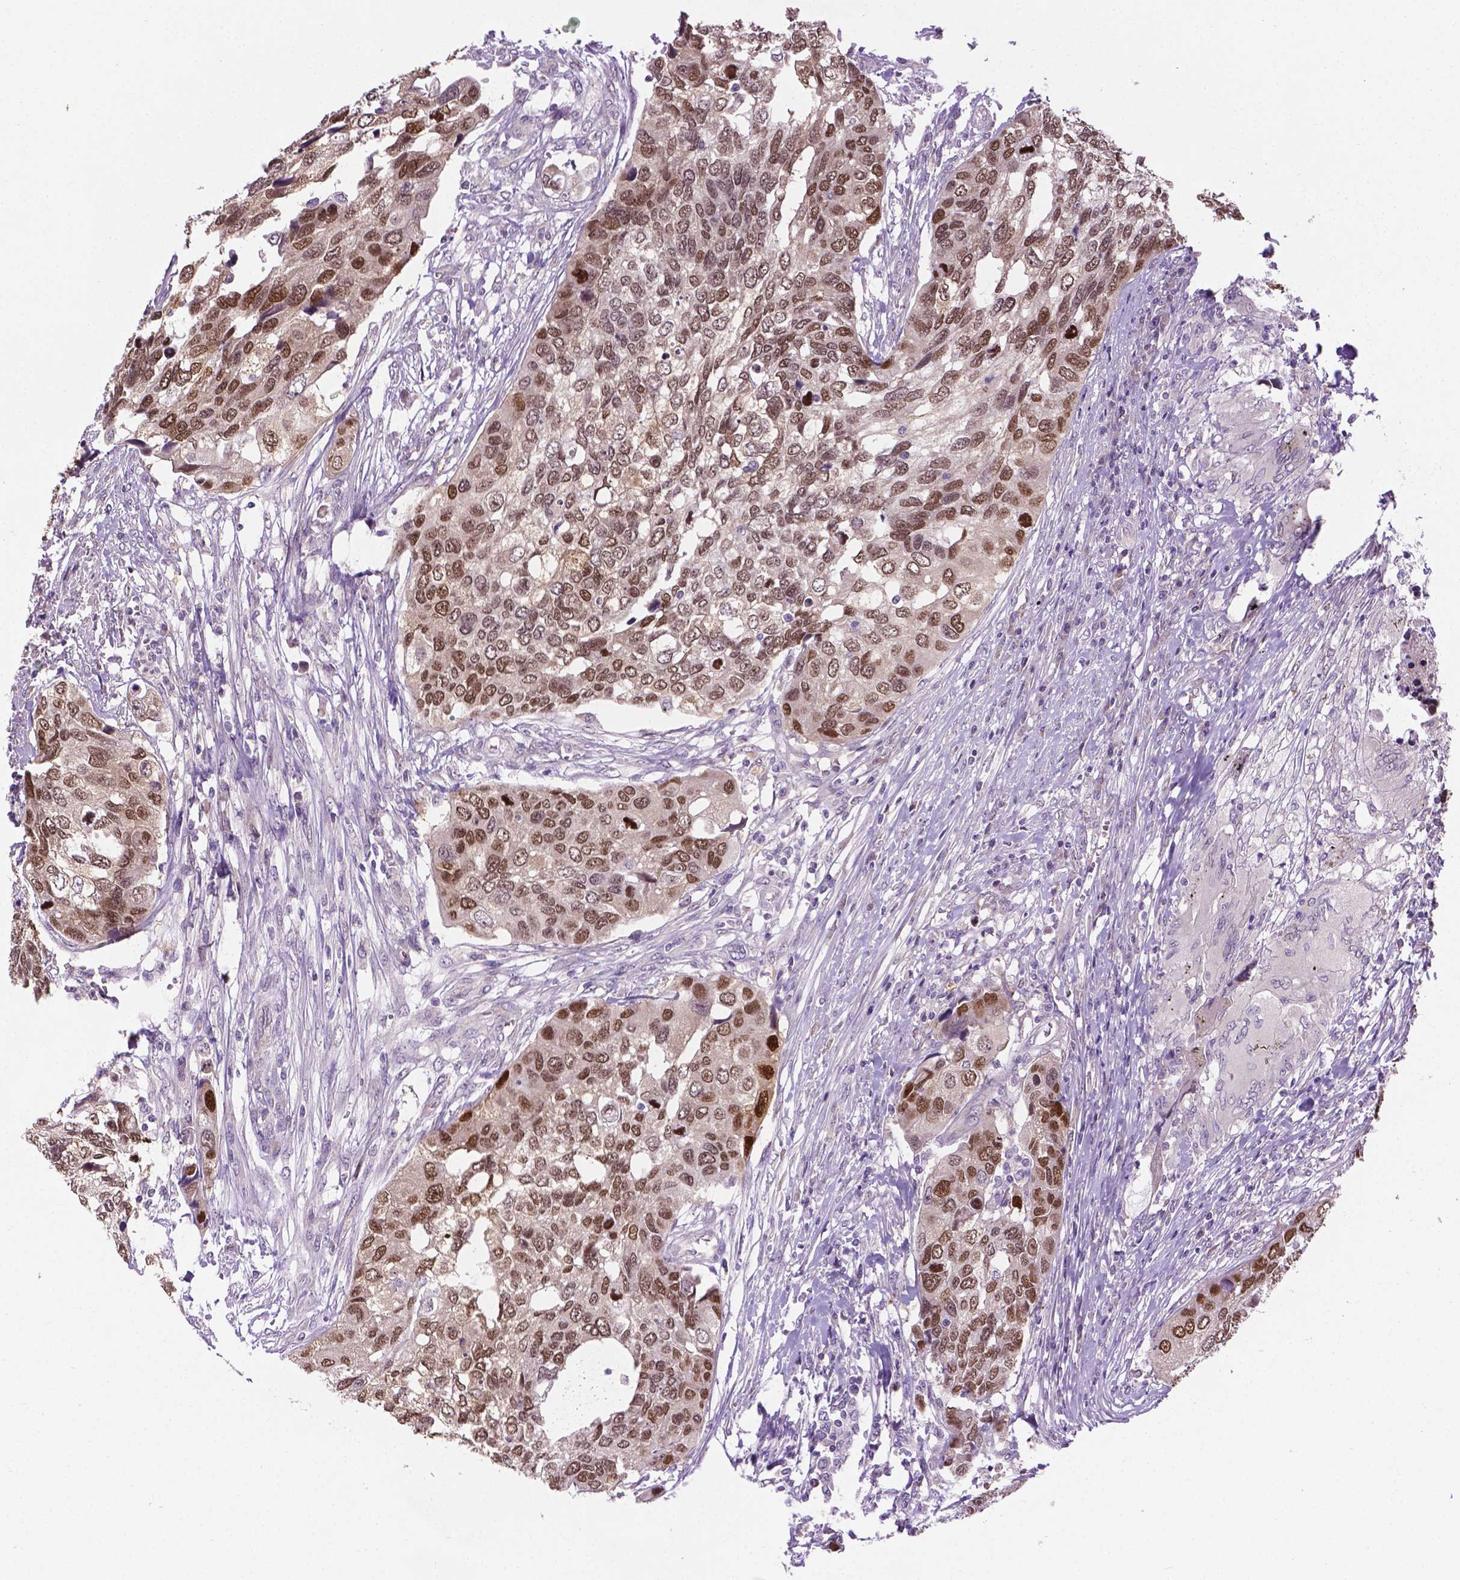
{"staining": {"intensity": "moderate", "quantity": ">75%", "location": "nuclear"}, "tissue": "urothelial cancer", "cell_type": "Tumor cells", "image_type": "cancer", "snomed": [{"axis": "morphology", "description": "Urothelial carcinoma, High grade"}, {"axis": "topography", "description": "Urinary bladder"}], "caption": "Urothelial carcinoma (high-grade) was stained to show a protein in brown. There is medium levels of moderate nuclear expression in about >75% of tumor cells. (brown staining indicates protein expression, while blue staining denotes nuclei).", "gene": "IRF6", "patient": {"sex": "male", "age": 60}}